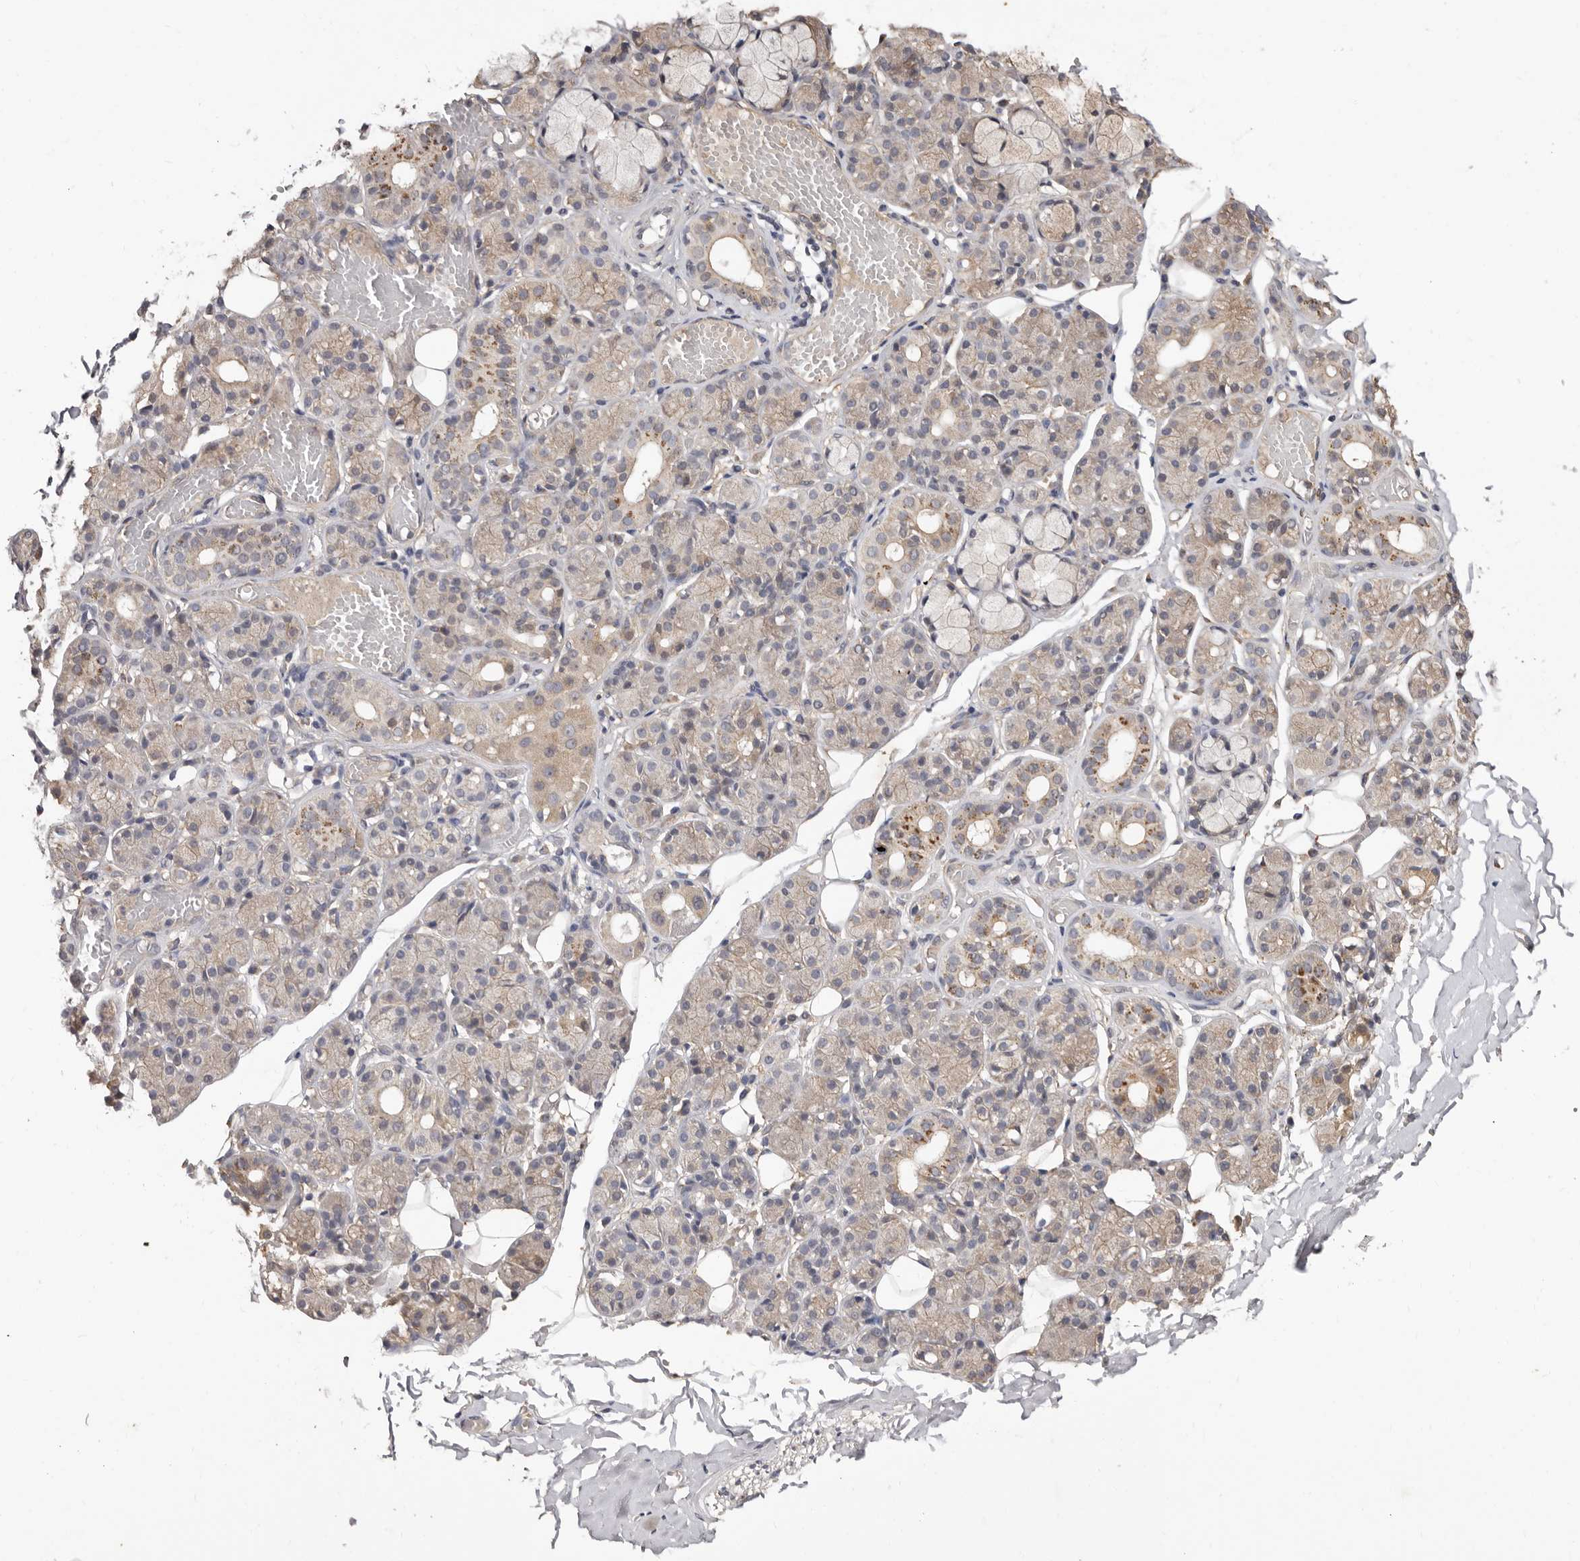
{"staining": {"intensity": "moderate", "quantity": "25%-75%", "location": "cytoplasmic/membranous"}, "tissue": "salivary gland", "cell_type": "Glandular cells", "image_type": "normal", "snomed": [{"axis": "morphology", "description": "Normal tissue, NOS"}, {"axis": "topography", "description": "Salivary gland"}], "caption": "Protein staining of unremarkable salivary gland demonstrates moderate cytoplasmic/membranous positivity in about 25%-75% of glandular cells.", "gene": "RSPO2", "patient": {"sex": "male", "age": 63}}